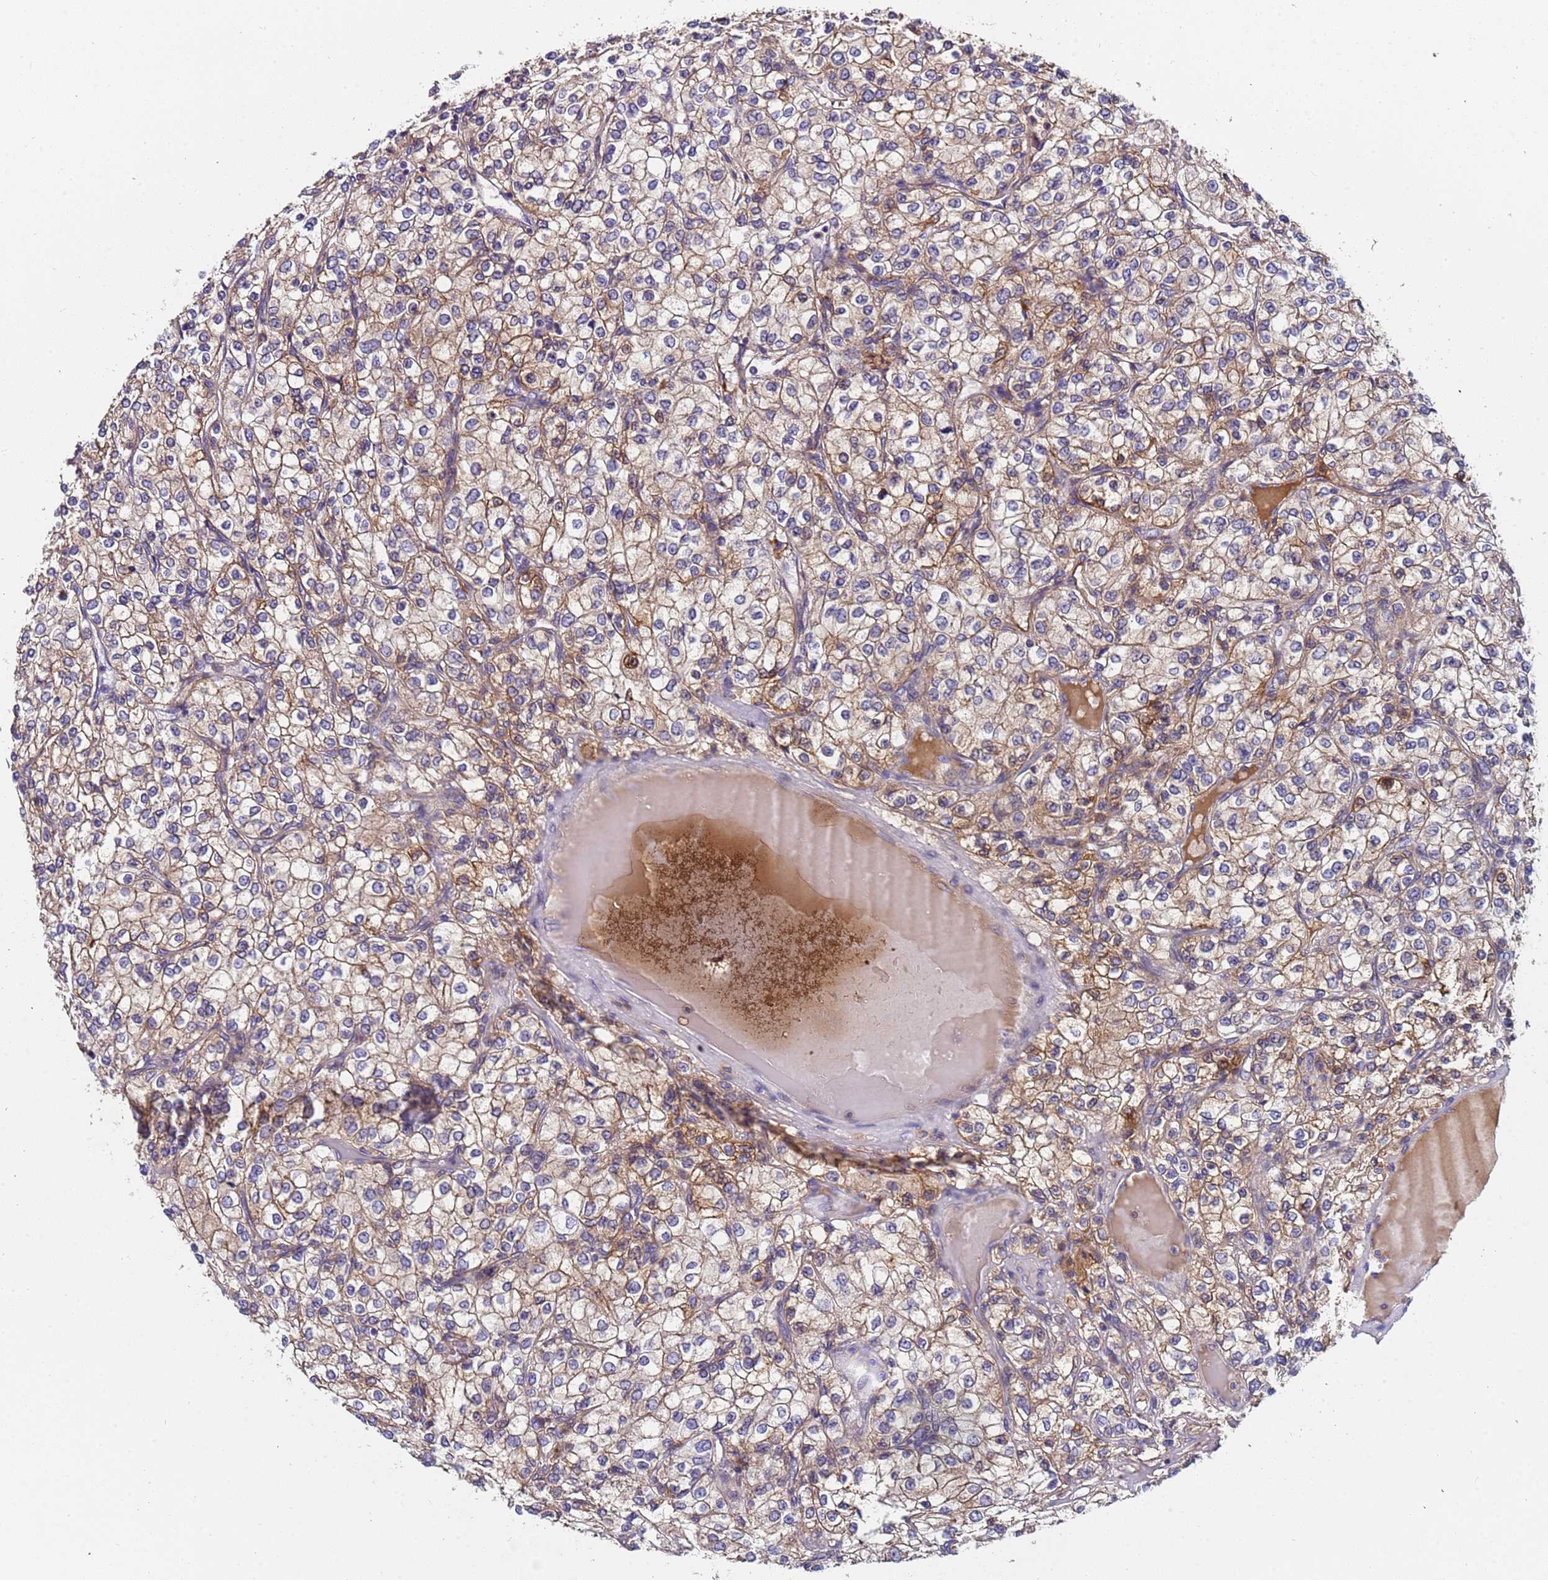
{"staining": {"intensity": "weak", "quantity": ">75%", "location": "cytoplasmic/membranous"}, "tissue": "renal cancer", "cell_type": "Tumor cells", "image_type": "cancer", "snomed": [{"axis": "morphology", "description": "Adenocarcinoma, NOS"}, {"axis": "topography", "description": "Kidney"}], "caption": "Renal cancer (adenocarcinoma) tissue exhibits weak cytoplasmic/membranous expression in about >75% of tumor cells, visualized by immunohistochemistry. The staining was performed using DAB, with brown indicating positive protein expression. Nuclei are stained blue with hematoxylin.", "gene": "PAQR7", "patient": {"sex": "male", "age": 80}}